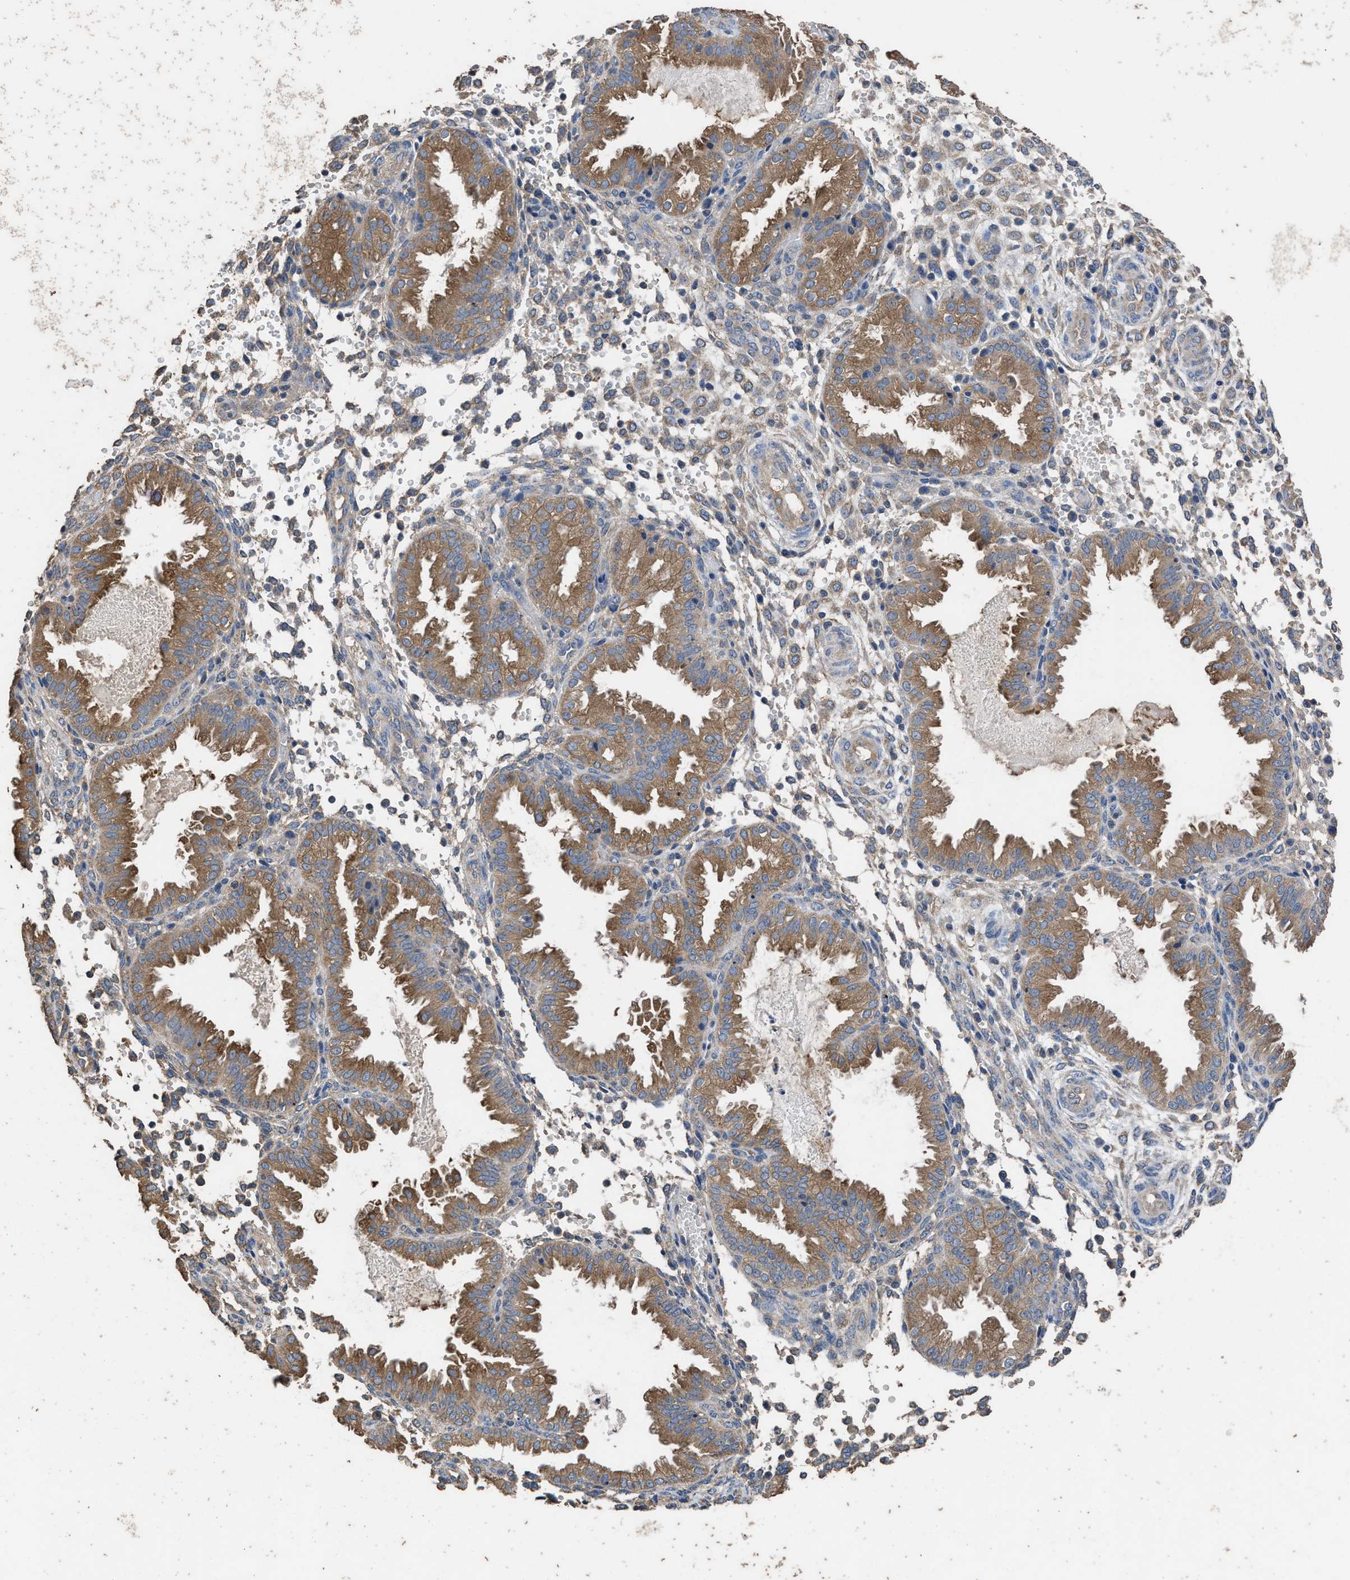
{"staining": {"intensity": "moderate", "quantity": "<25%", "location": "cytoplasmic/membranous"}, "tissue": "endometrium", "cell_type": "Cells in endometrial stroma", "image_type": "normal", "snomed": [{"axis": "morphology", "description": "Normal tissue, NOS"}, {"axis": "topography", "description": "Endometrium"}], "caption": "Protein expression analysis of normal human endometrium reveals moderate cytoplasmic/membranous expression in approximately <25% of cells in endometrial stroma.", "gene": "ITSN1", "patient": {"sex": "female", "age": 33}}